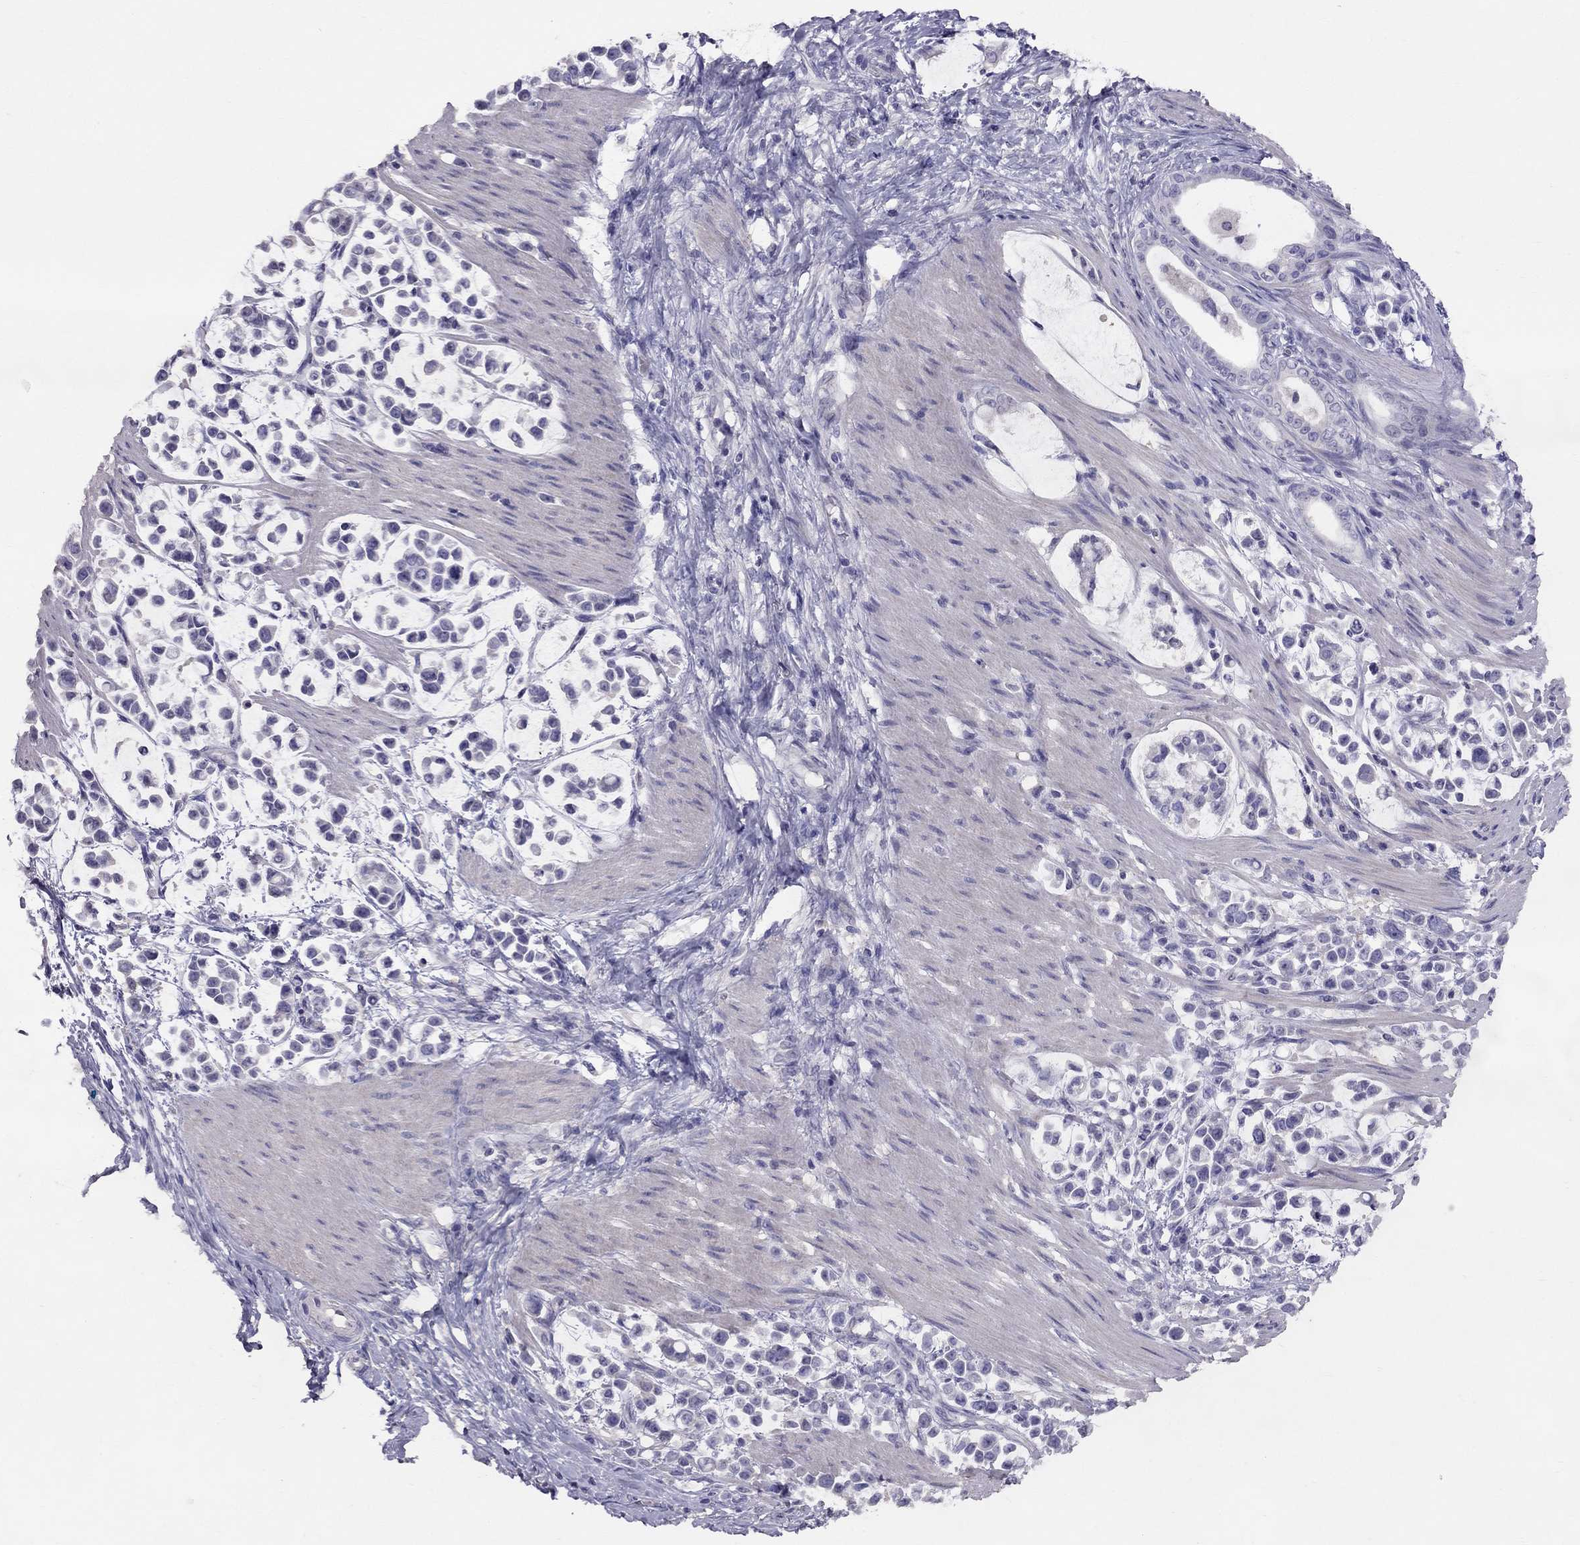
{"staining": {"intensity": "negative", "quantity": "none", "location": "none"}, "tissue": "stomach cancer", "cell_type": "Tumor cells", "image_type": "cancer", "snomed": [{"axis": "morphology", "description": "Adenocarcinoma, NOS"}, {"axis": "topography", "description": "Stomach"}], "caption": "Micrograph shows no protein expression in tumor cells of adenocarcinoma (stomach) tissue. The staining was performed using DAB to visualize the protein expression in brown, while the nuclei were stained in blue with hematoxylin (Magnification: 20x).", "gene": "LRRC46", "patient": {"sex": "male", "age": 82}}